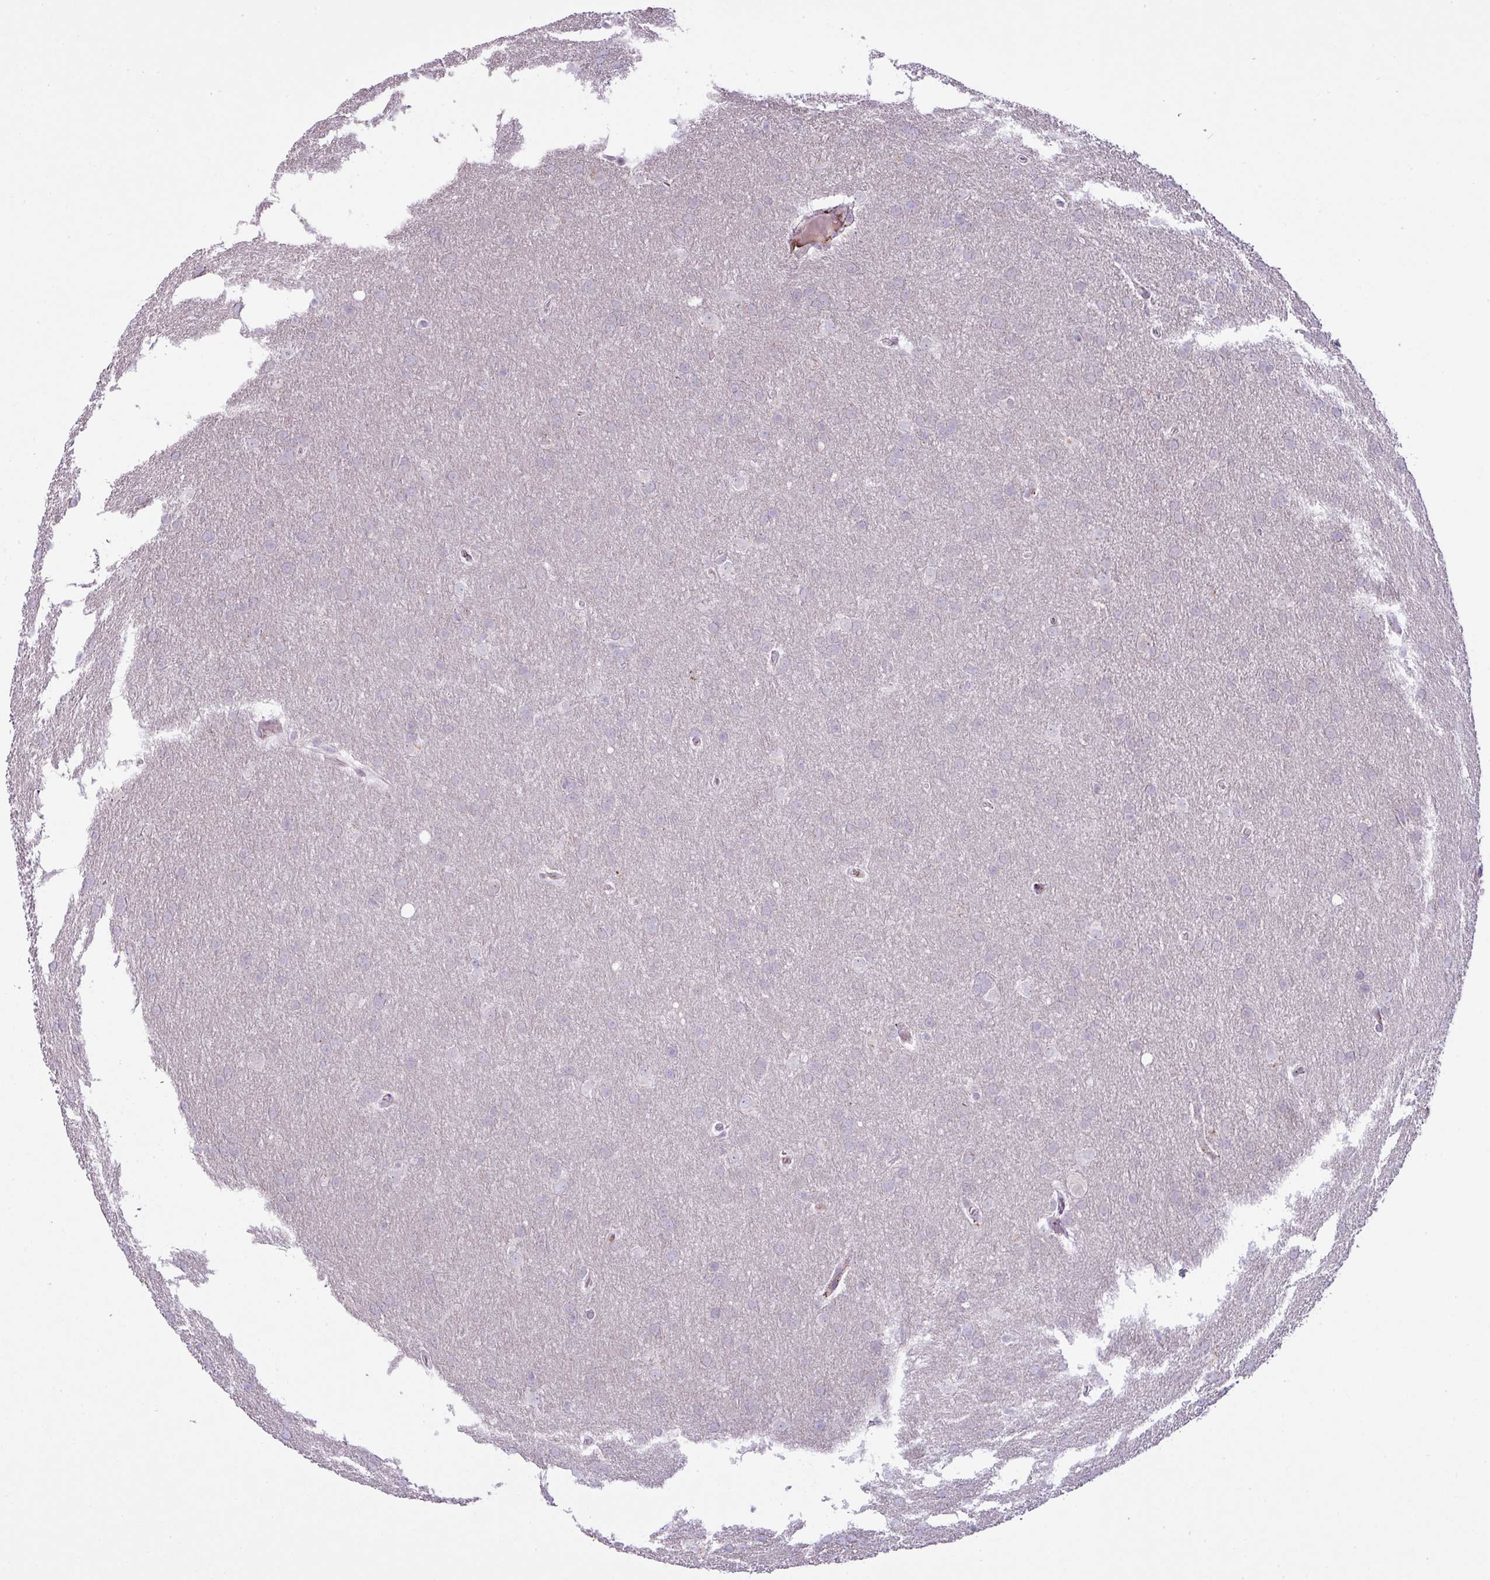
{"staining": {"intensity": "negative", "quantity": "none", "location": "none"}, "tissue": "glioma", "cell_type": "Tumor cells", "image_type": "cancer", "snomed": [{"axis": "morphology", "description": "Glioma, malignant, Low grade"}, {"axis": "topography", "description": "Brain"}], "caption": "Tumor cells are negative for protein expression in human glioma.", "gene": "MAP7D2", "patient": {"sex": "female", "age": 32}}